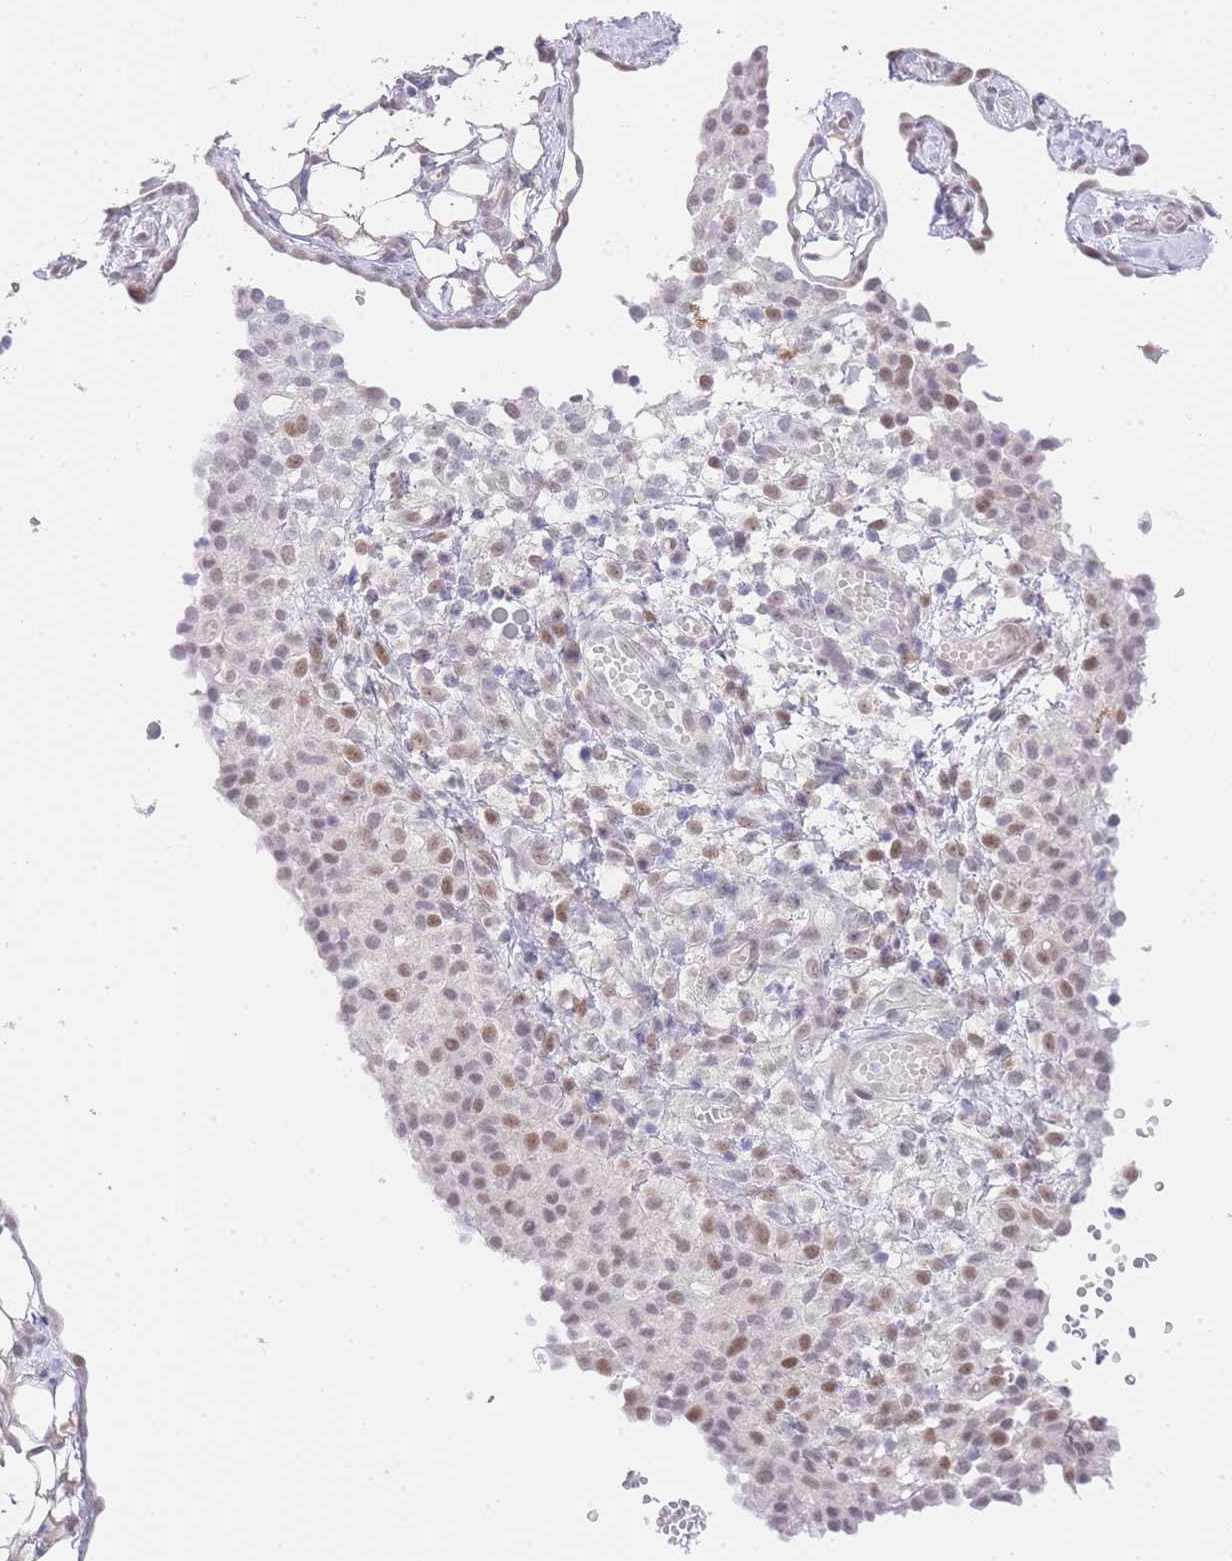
{"staining": {"intensity": "moderate", "quantity": "25%-75%", "location": "nuclear"}, "tissue": "ovarian cancer", "cell_type": "Tumor cells", "image_type": "cancer", "snomed": [{"axis": "morphology", "description": "Carcinoma, endometroid"}, {"axis": "topography", "description": "Ovary"}], "caption": "Immunohistochemical staining of human ovarian cancer demonstrates medium levels of moderate nuclear staining in about 25%-75% of tumor cells.", "gene": "UBXN7", "patient": {"sex": "female", "age": 42}}